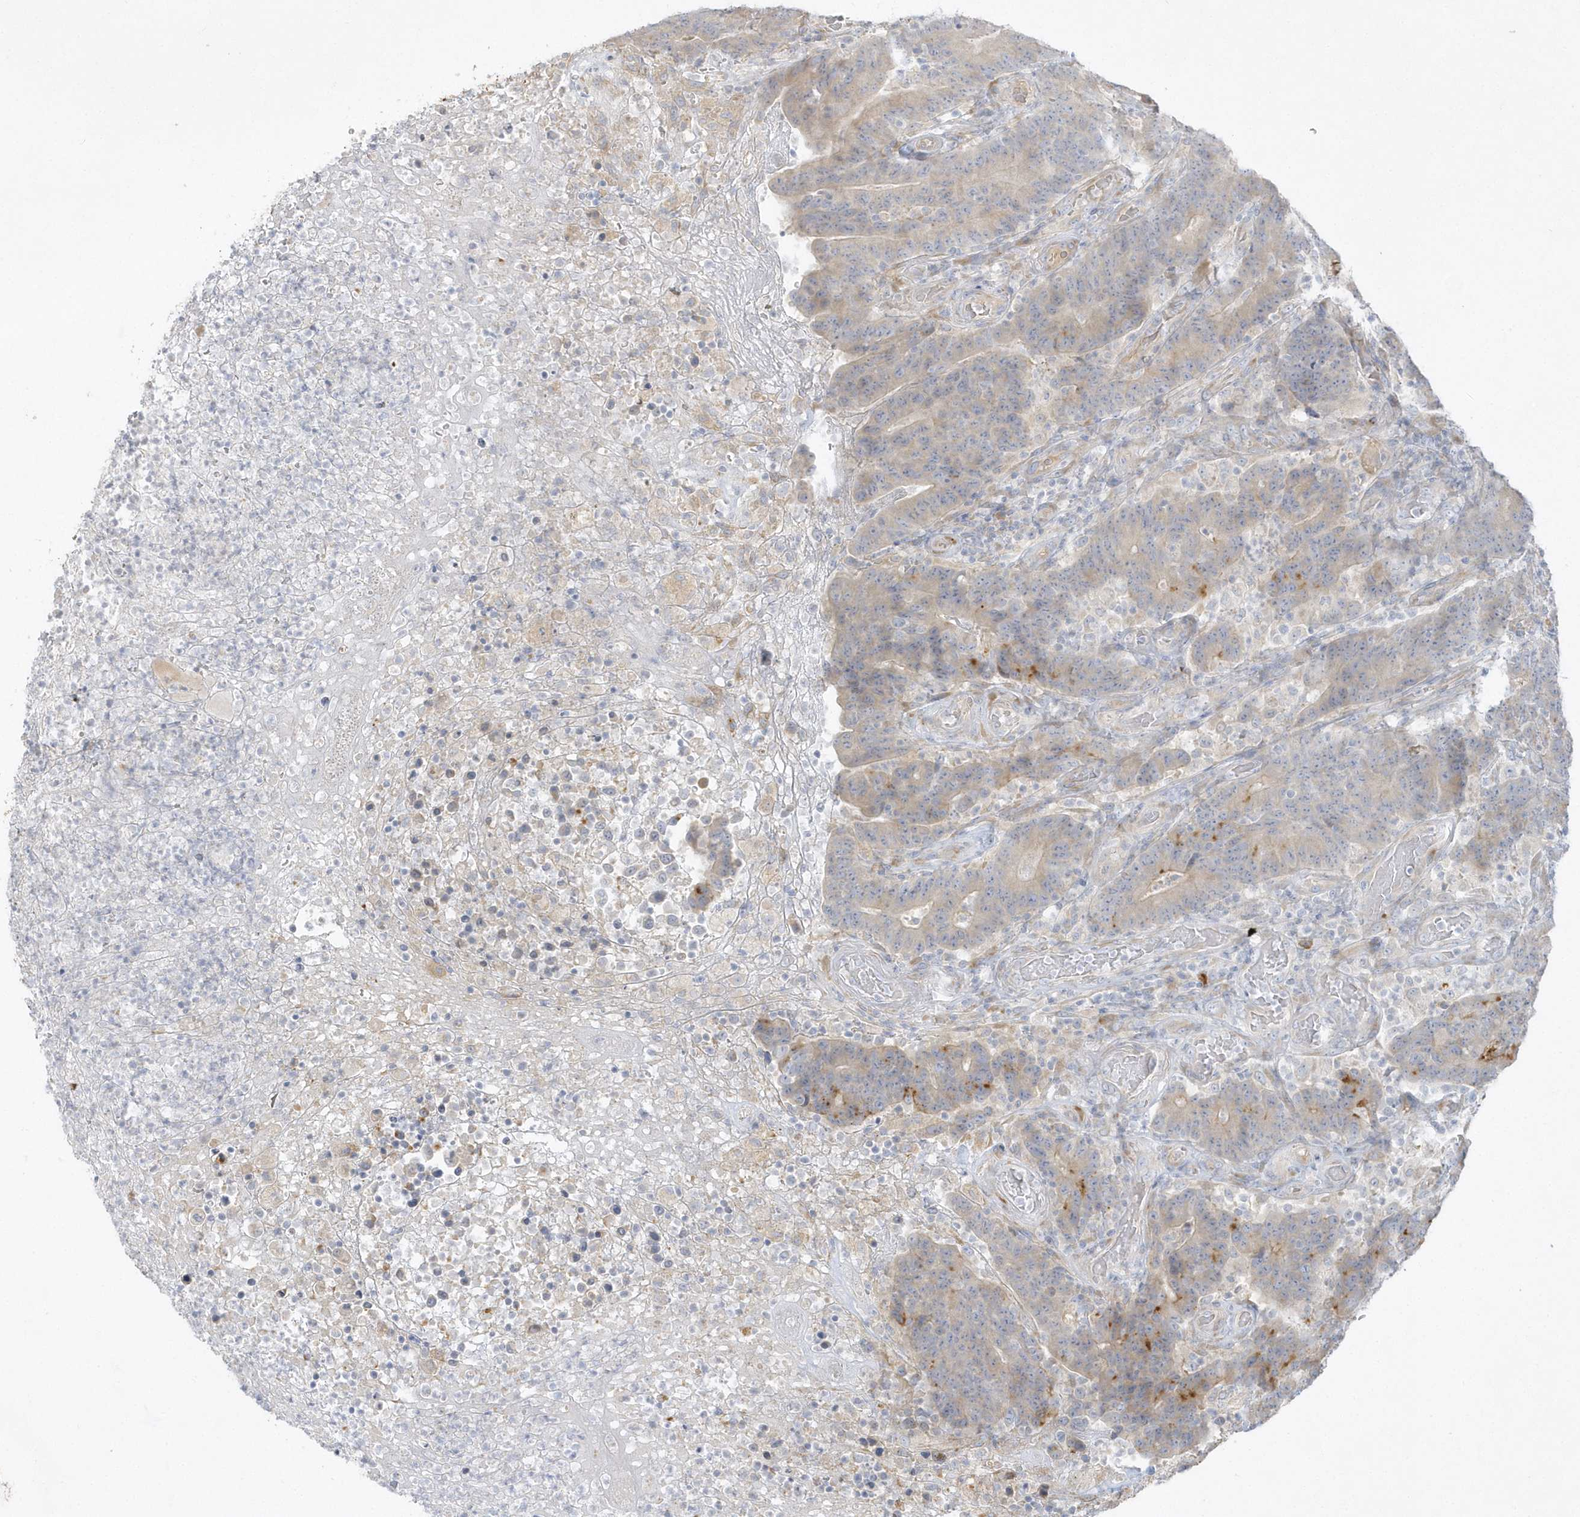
{"staining": {"intensity": "moderate", "quantity": "<25%", "location": "cytoplasmic/membranous"}, "tissue": "colorectal cancer", "cell_type": "Tumor cells", "image_type": "cancer", "snomed": [{"axis": "morphology", "description": "Normal tissue, NOS"}, {"axis": "morphology", "description": "Adenocarcinoma, NOS"}, {"axis": "topography", "description": "Colon"}], "caption": "Immunohistochemical staining of adenocarcinoma (colorectal) shows low levels of moderate cytoplasmic/membranous expression in approximately <25% of tumor cells.", "gene": "THADA", "patient": {"sex": "female", "age": 75}}